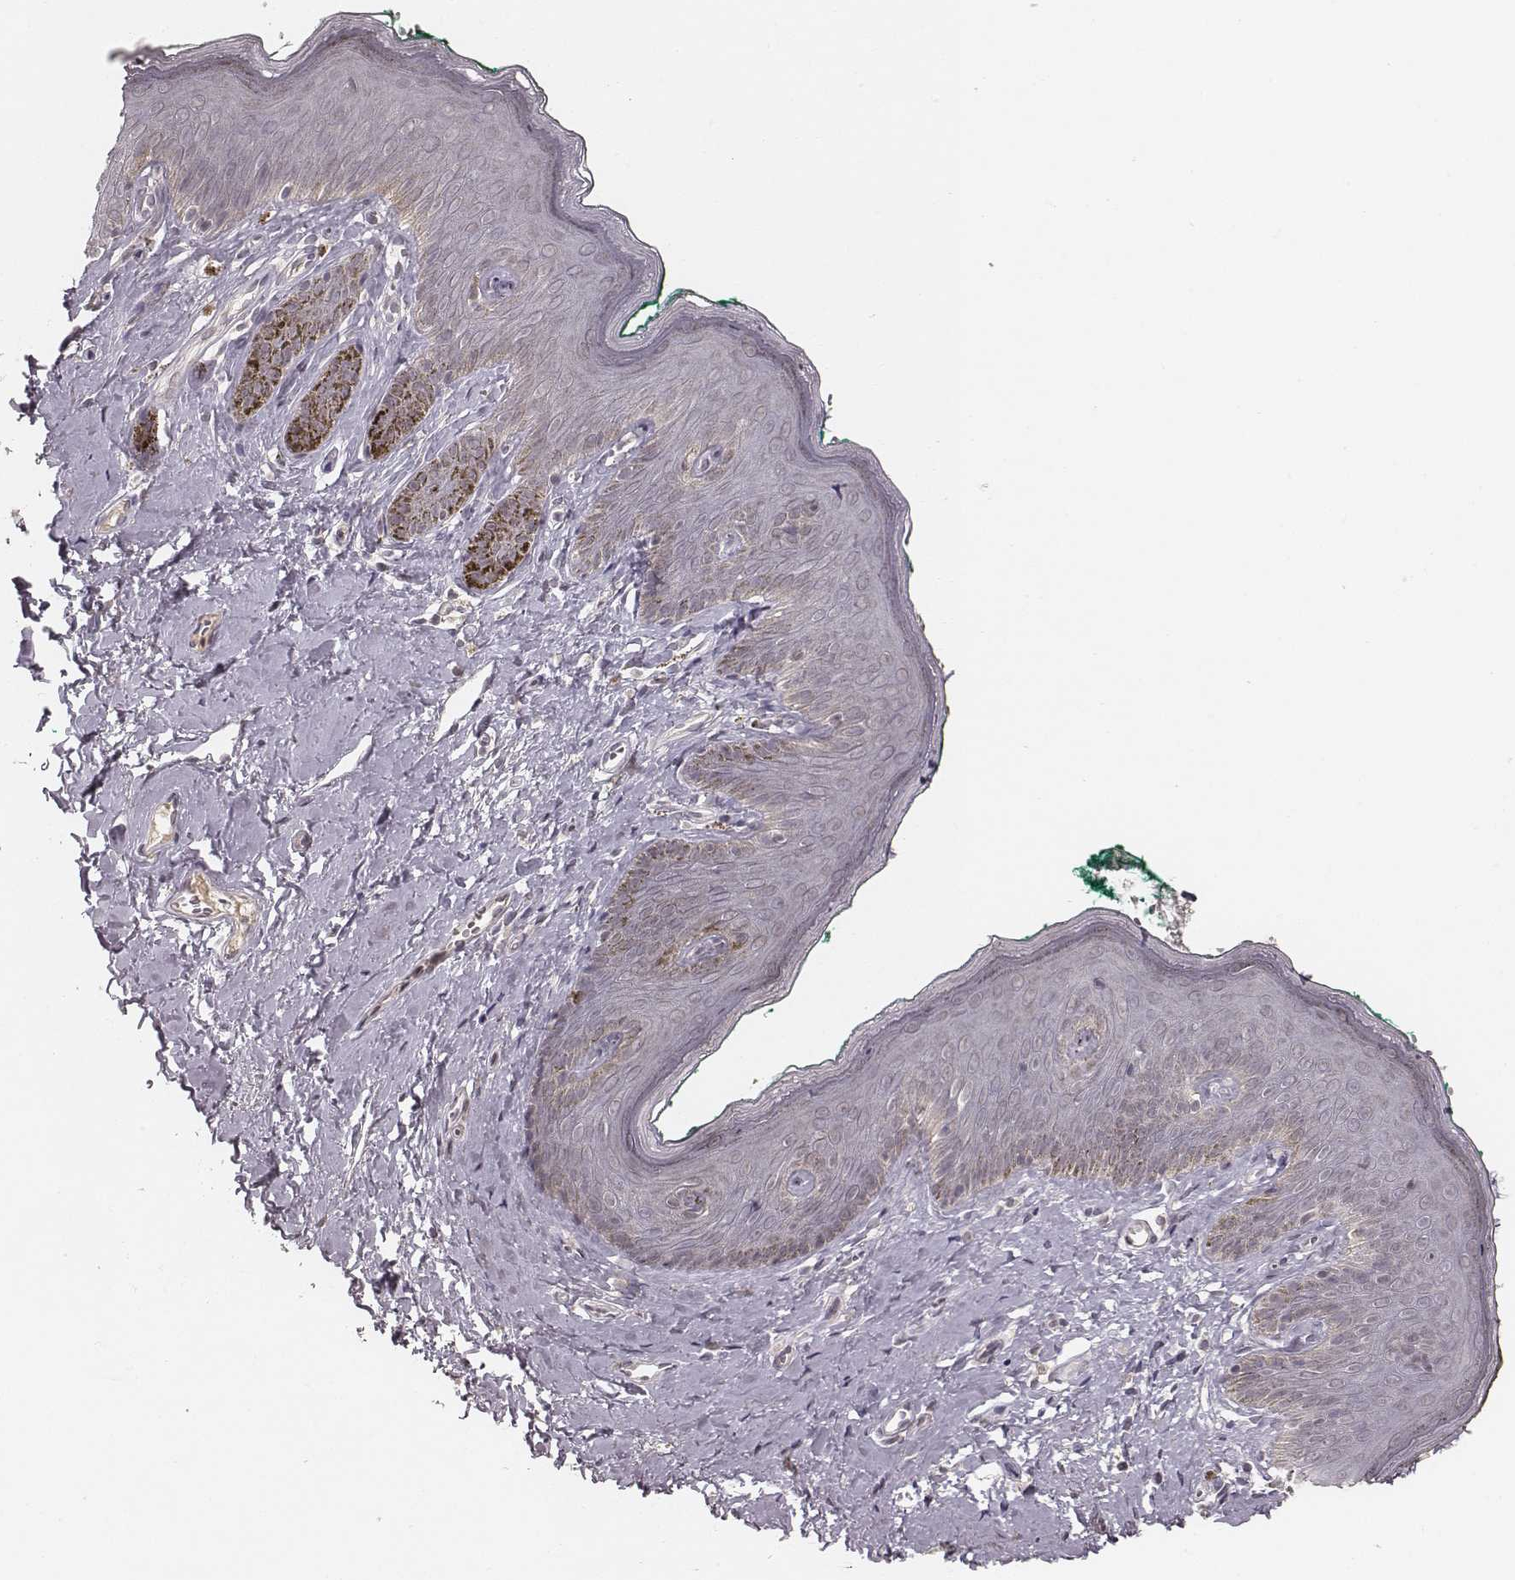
{"staining": {"intensity": "negative", "quantity": "none", "location": "none"}, "tissue": "skin", "cell_type": "Epidermal cells", "image_type": "normal", "snomed": [{"axis": "morphology", "description": "Normal tissue, NOS"}, {"axis": "topography", "description": "Vulva"}], "caption": "High magnification brightfield microscopy of unremarkable skin stained with DAB (3,3'-diaminobenzidine) (brown) and counterstained with hematoxylin (blue): epidermal cells show no significant positivity. The staining is performed using DAB (3,3'-diaminobenzidine) brown chromogen with nuclei counter-stained in using hematoxylin.", "gene": "LY6K", "patient": {"sex": "female", "age": 66}}